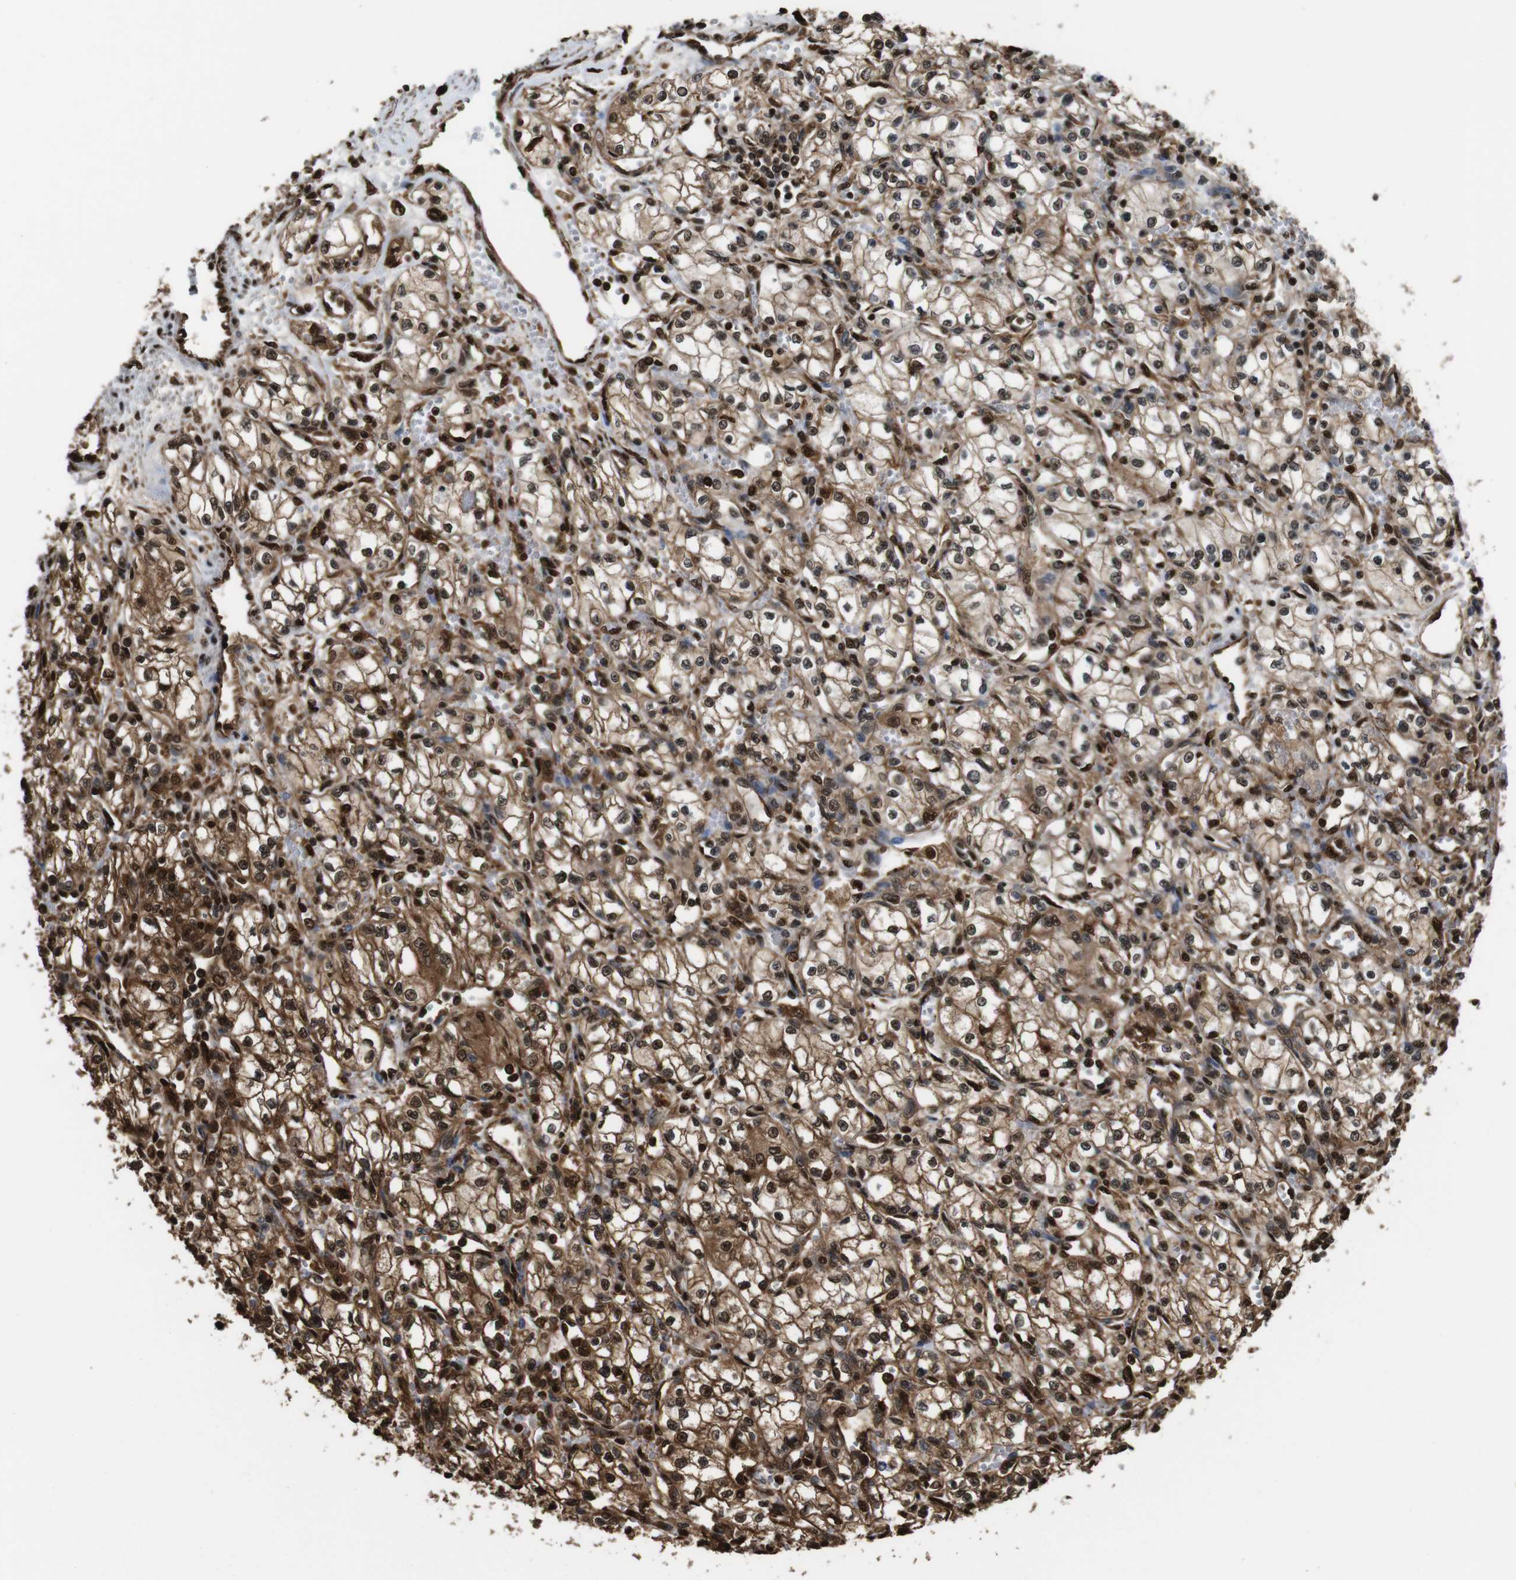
{"staining": {"intensity": "moderate", "quantity": ">75%", "location": "cytoplasmic/membranous,nuclear"}, "tissue": "renal cancer", "cell_type": "Tumor cells", "image_type": "cancer", "snomed": [{"axis": "morphology", "description": "Normal tissue, NOS"}, {"axis": "morphology", "description": "Adenocarcinoma, NOS"}, {"axis": "topography", "description": "Kidney"}], "caption": "Protein expression analysis of renal adenocarcinoma demonstrates moderate cytoplasmic/membranous and nuclear expression in about >75% of tumor cells.", "gene": "VCP", "patient": {"sex": "male", "age": 59}}